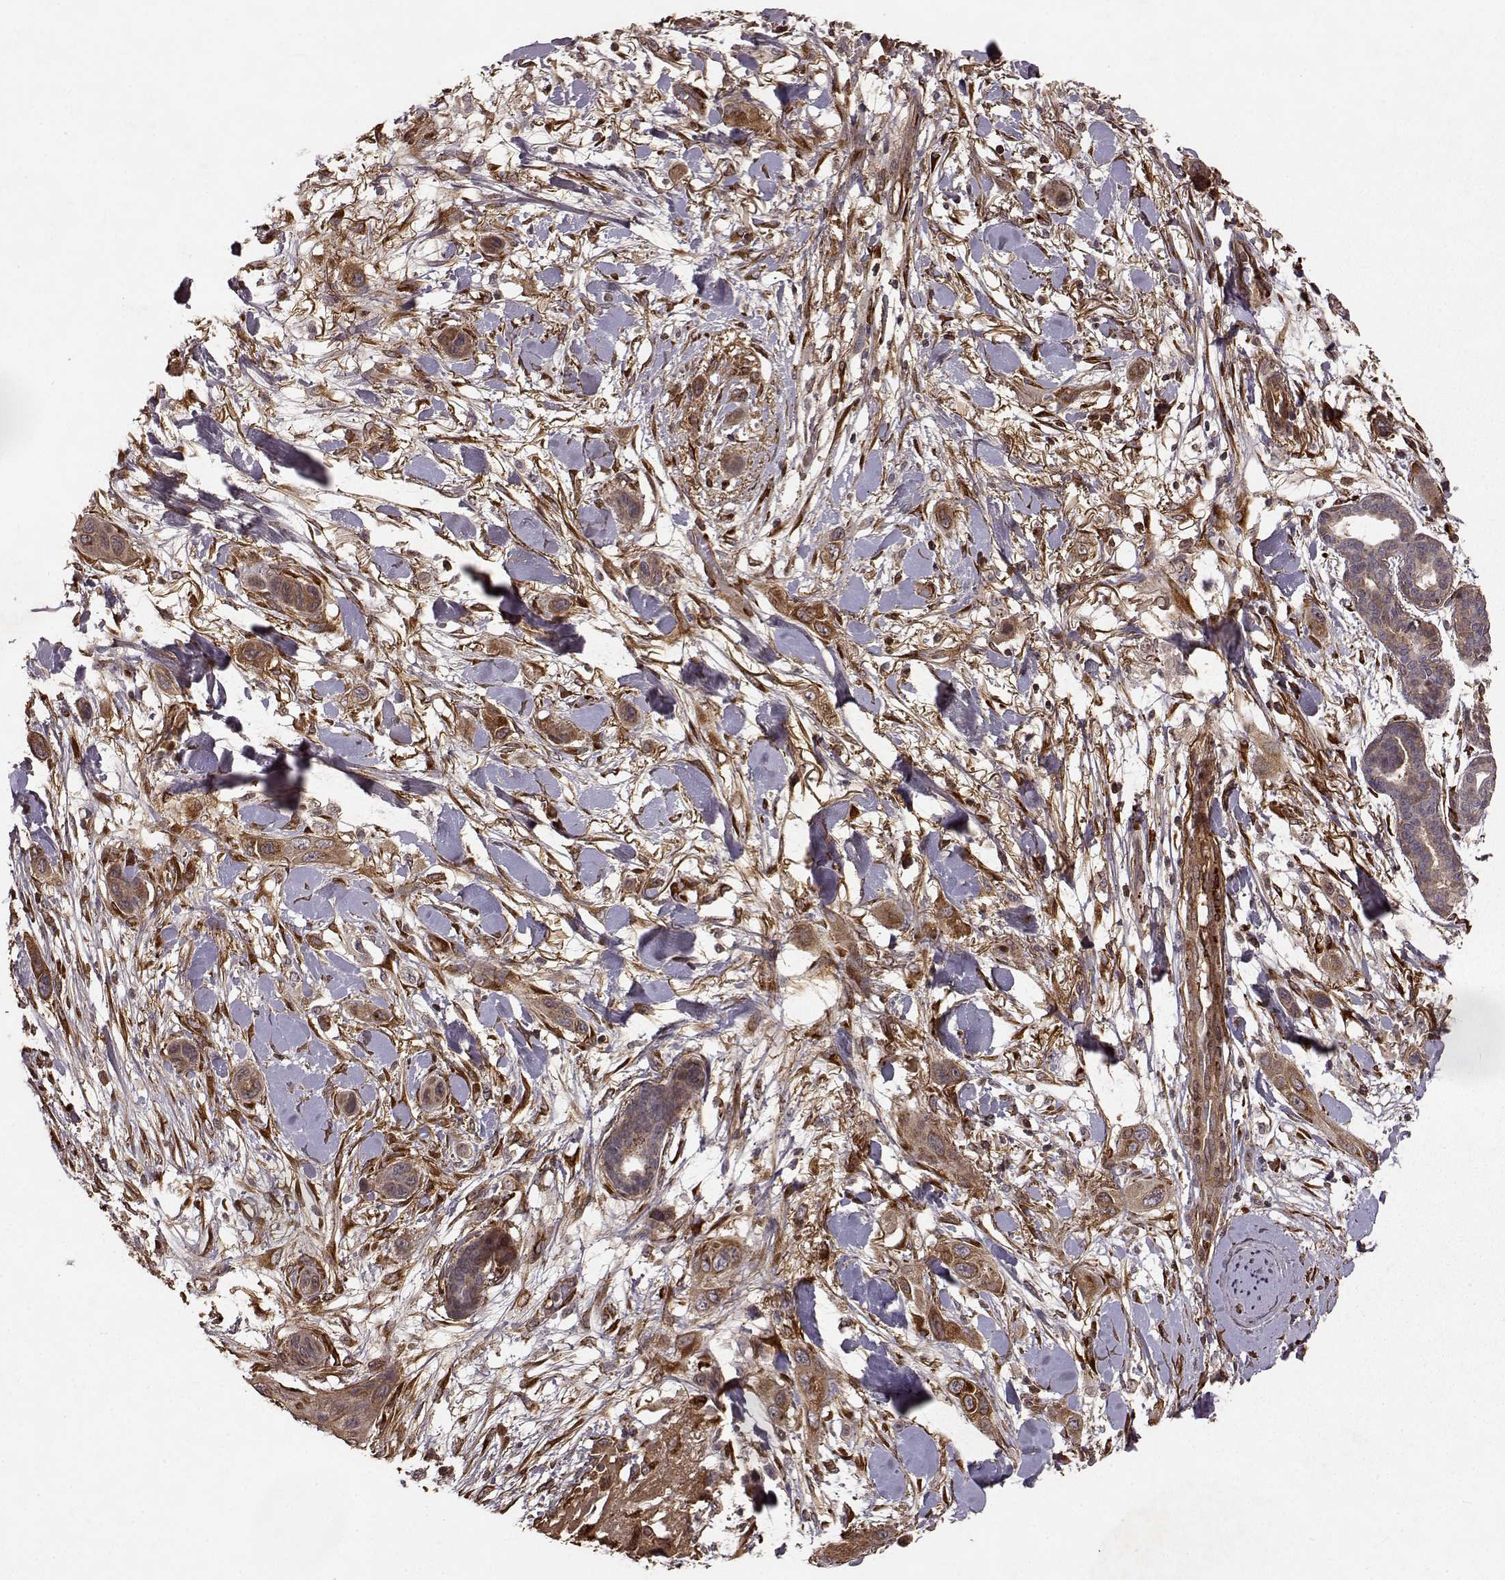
{"staining": {"intensity": "strong", "quantity": ">75%", "location": "cytoplasmic/membranous"}, "tissue": "skin cancer", "cell_type": "Tumor cells", "image_type": "cancer", "snomed": [{"axis": "morphology", "description": "Squamous cell carcinoma, NOS"}, {"axis": "topography", "description": "Skin"}], "caption": "This micrograph exhibits immunohistochemistry (IHC) staining of skin cancer, with high strong cytoplasmic/membranous positivity in approximately >75% of tumor cells.", "gene": "FSTL1", "patient": {"sex": "male", "age": 79}}